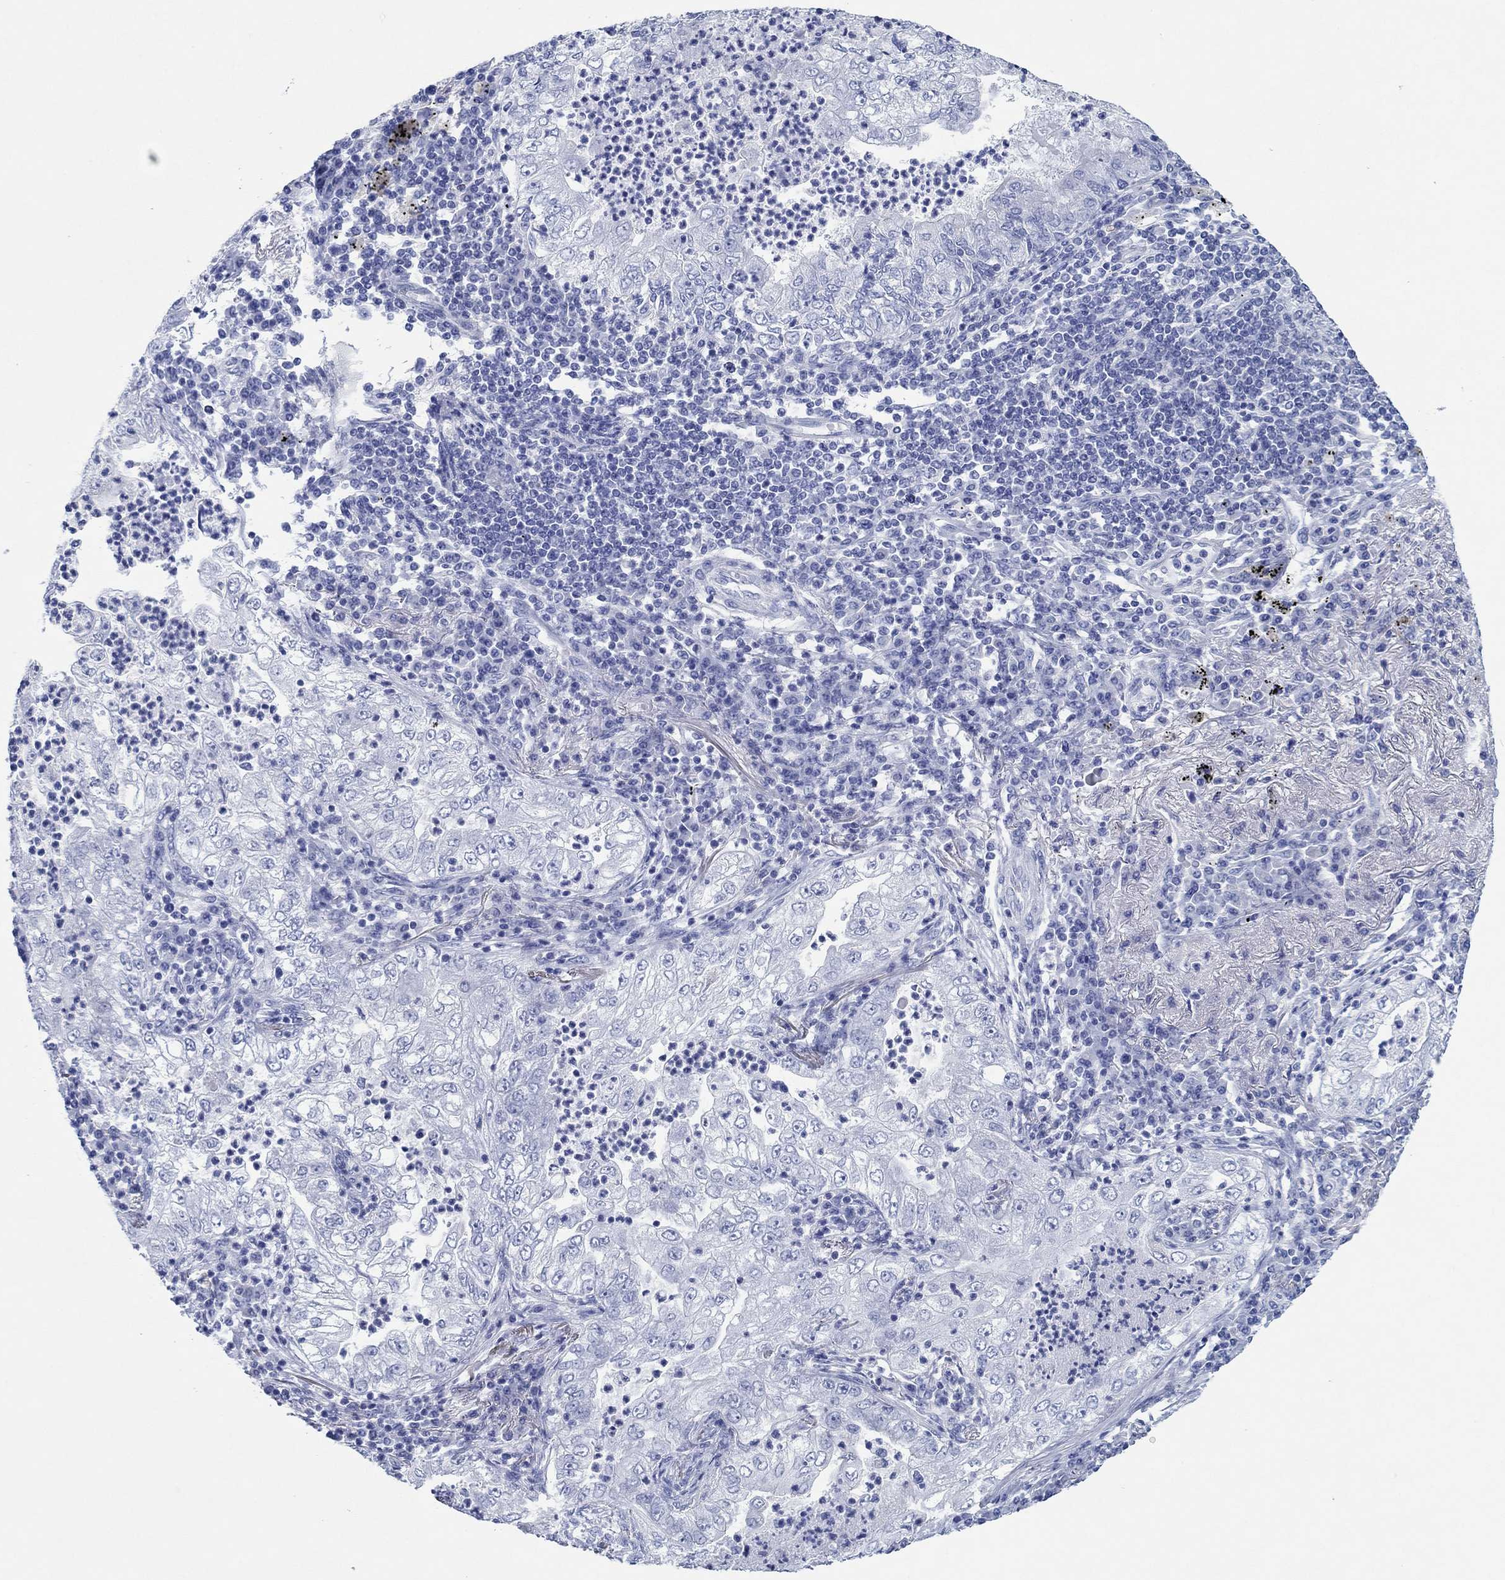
{"staining": {"intensity": "negative", "quantity": "none", "location": "none"}, "tissue": "lung cancer", "cell_type": "Tumor cells", "image_type": "cancer", "snomed": [{"axis": "morphology", "description": "Adenocarcinoma, NOS"}, {"axis": "topography", "description": "Lung"}], "caption": "The immunohistochemistry (IHC) image has no significant staining in tumor cells of lung cancer (adenocarcinoma) tissue. Brightfield microscopy of immunohistochemistry (IHC) stained with DAB (3,3'-diaminobenzidine) (brown) and hematoxylin (blue), captured at high magnification.", "gene": "HCRT", "patient": {"sex": "female", "age": 73}}